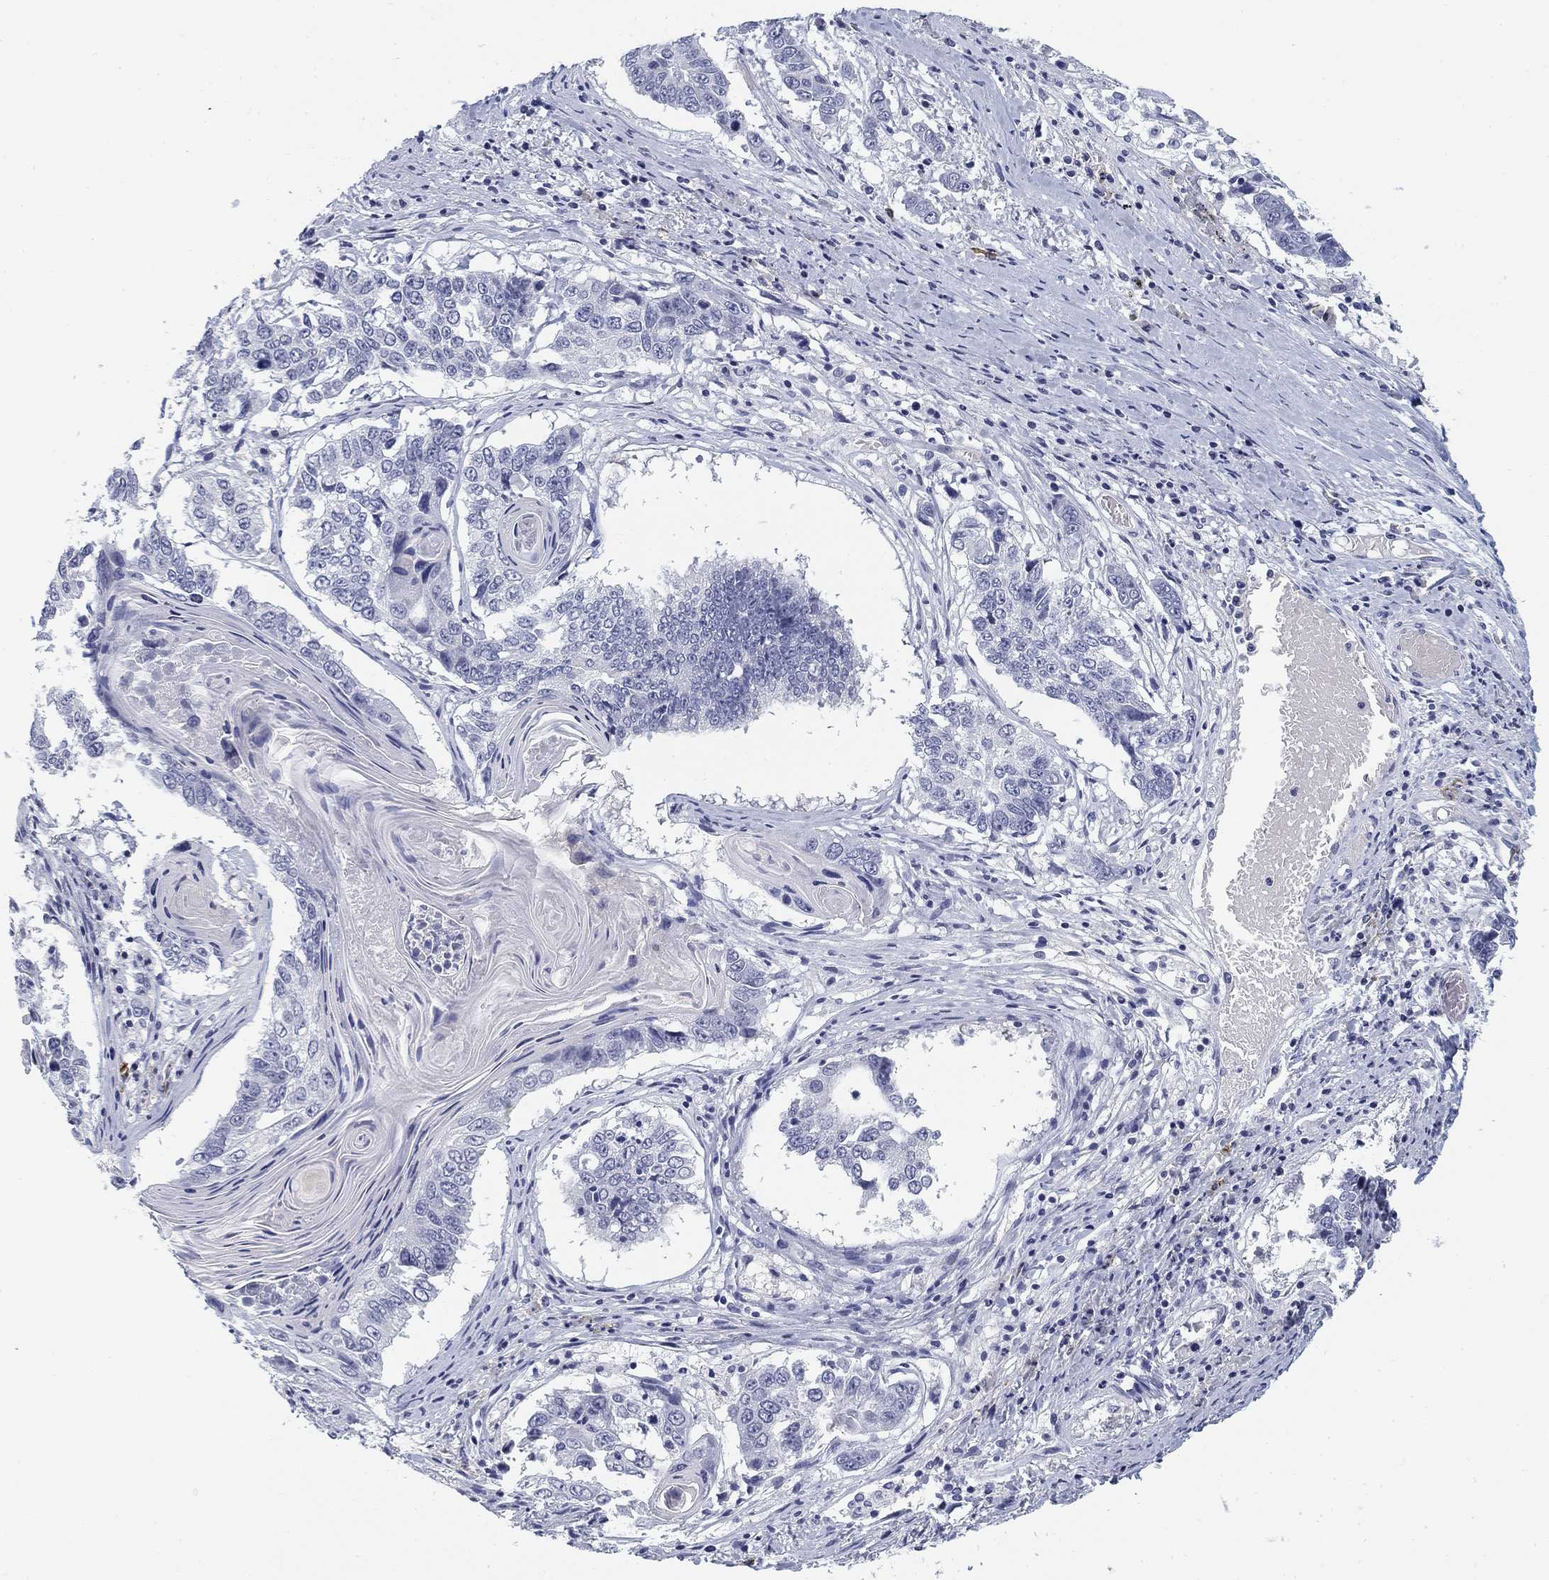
{"staining": {"intensity": "negative", "quantity": "none", "location": "none"}, "tissue": "lung cancer", "cell_type": "Tumor cells", "image_type": "cancer", "snomed": [{"axis": "morphology", "description": "Squamous cell carcinoma, NOS"}, {"axis": "topography", "description": "Lung"}], "caption": "DAB (3,3'-diaminobenzidine) immunohistochemical staining of lung cancer (squamous cell carcinoma) reveals no significant positivity in tumor cells.", "gene": "SLC2A5", "patient": {"sex": "male", "age": 73}}